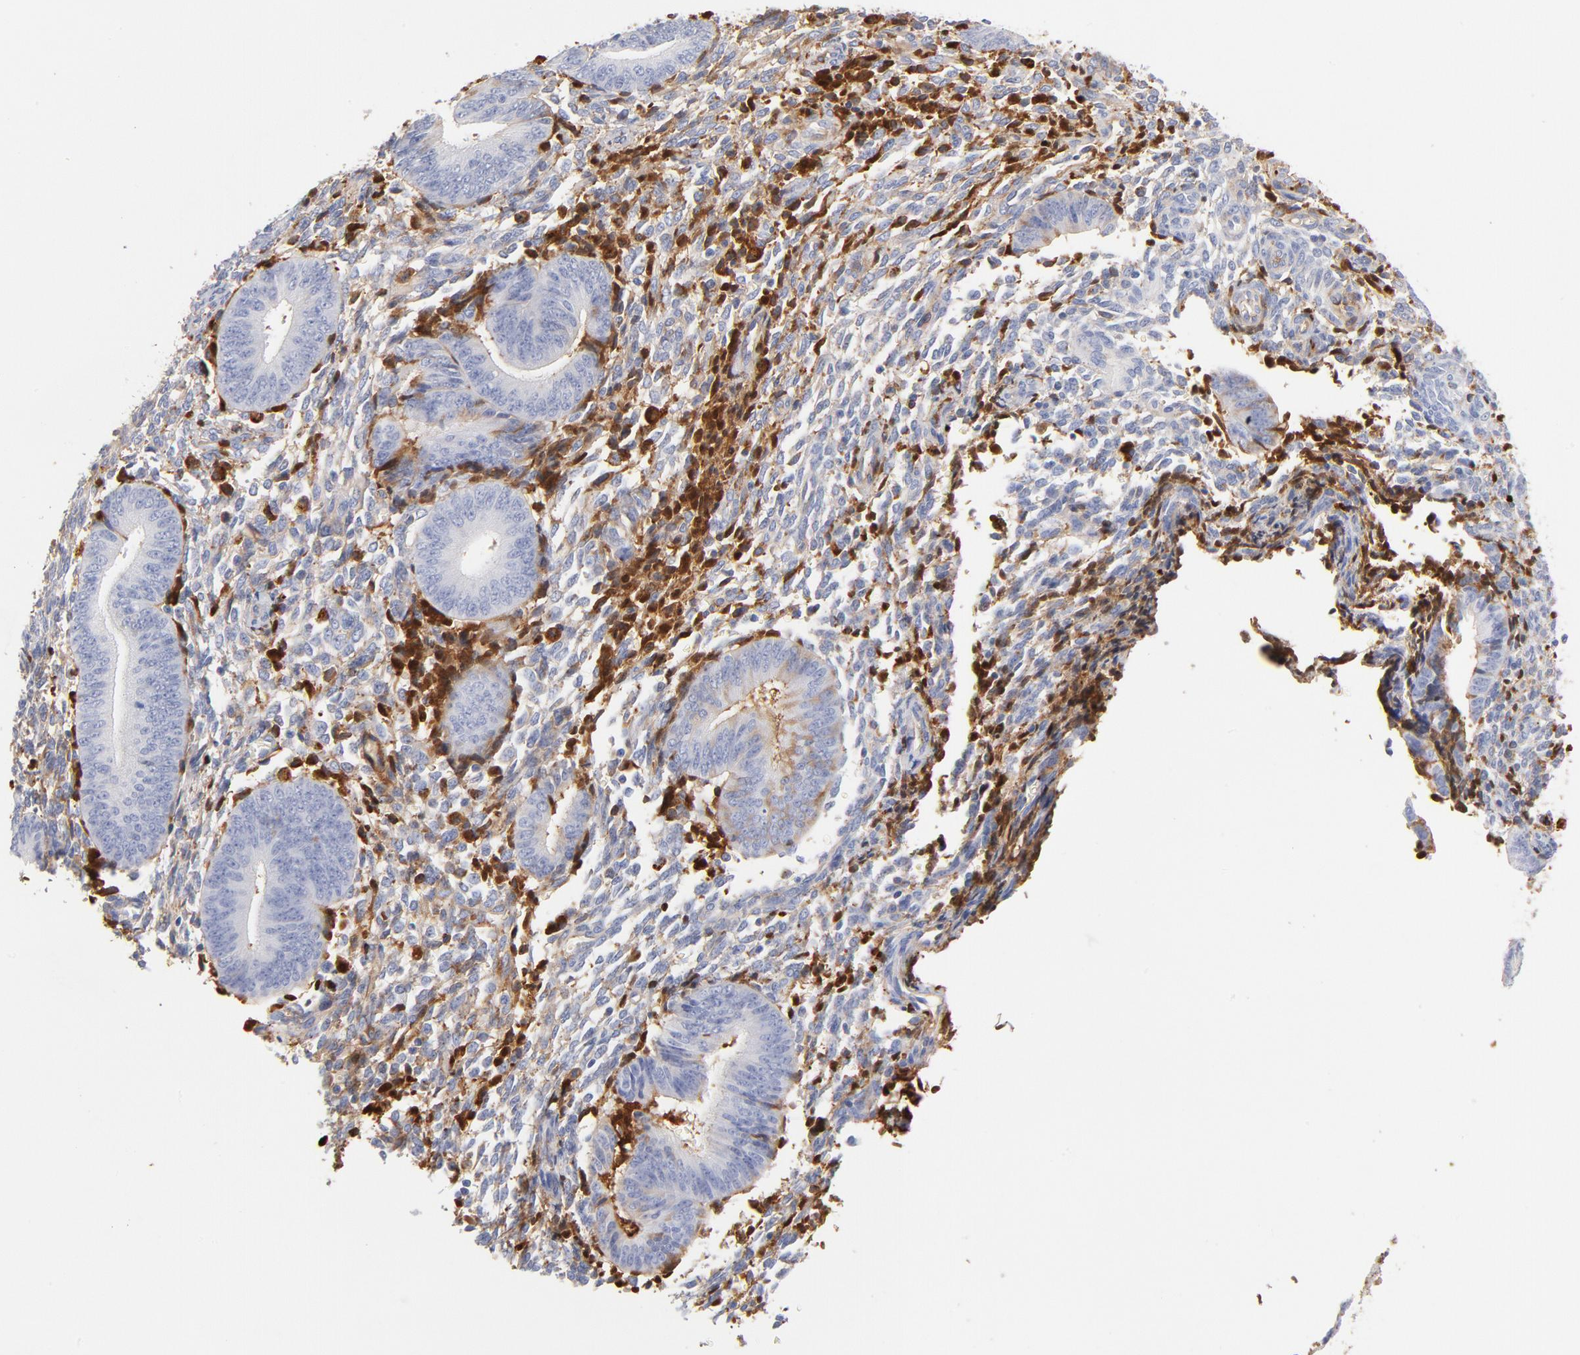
{"staining": {"intensity": "weak", "quantity": "25%-75%", "location": "cytoplasmic/membranous"}, "tissue": "endometrium", "cell_type": "Cells in endometrial stroma", "image_type": "normal", "snomed": [{"axis": "morphology", "description": "Normal tissue, NOS"}, {"axis": "topography", "description": "Uterus"}, {"axis": "topography", "description": "Endometrium"}], "caption": "A high-resolution image shows IHC staining of unremarkable endometrium, which exhibits weak cytoplasmic/membranous staining in approximately 25%-75% of cells in endometrial stroma.", "gene": "C3", "patient": {"sex": "female", "age": 33}}